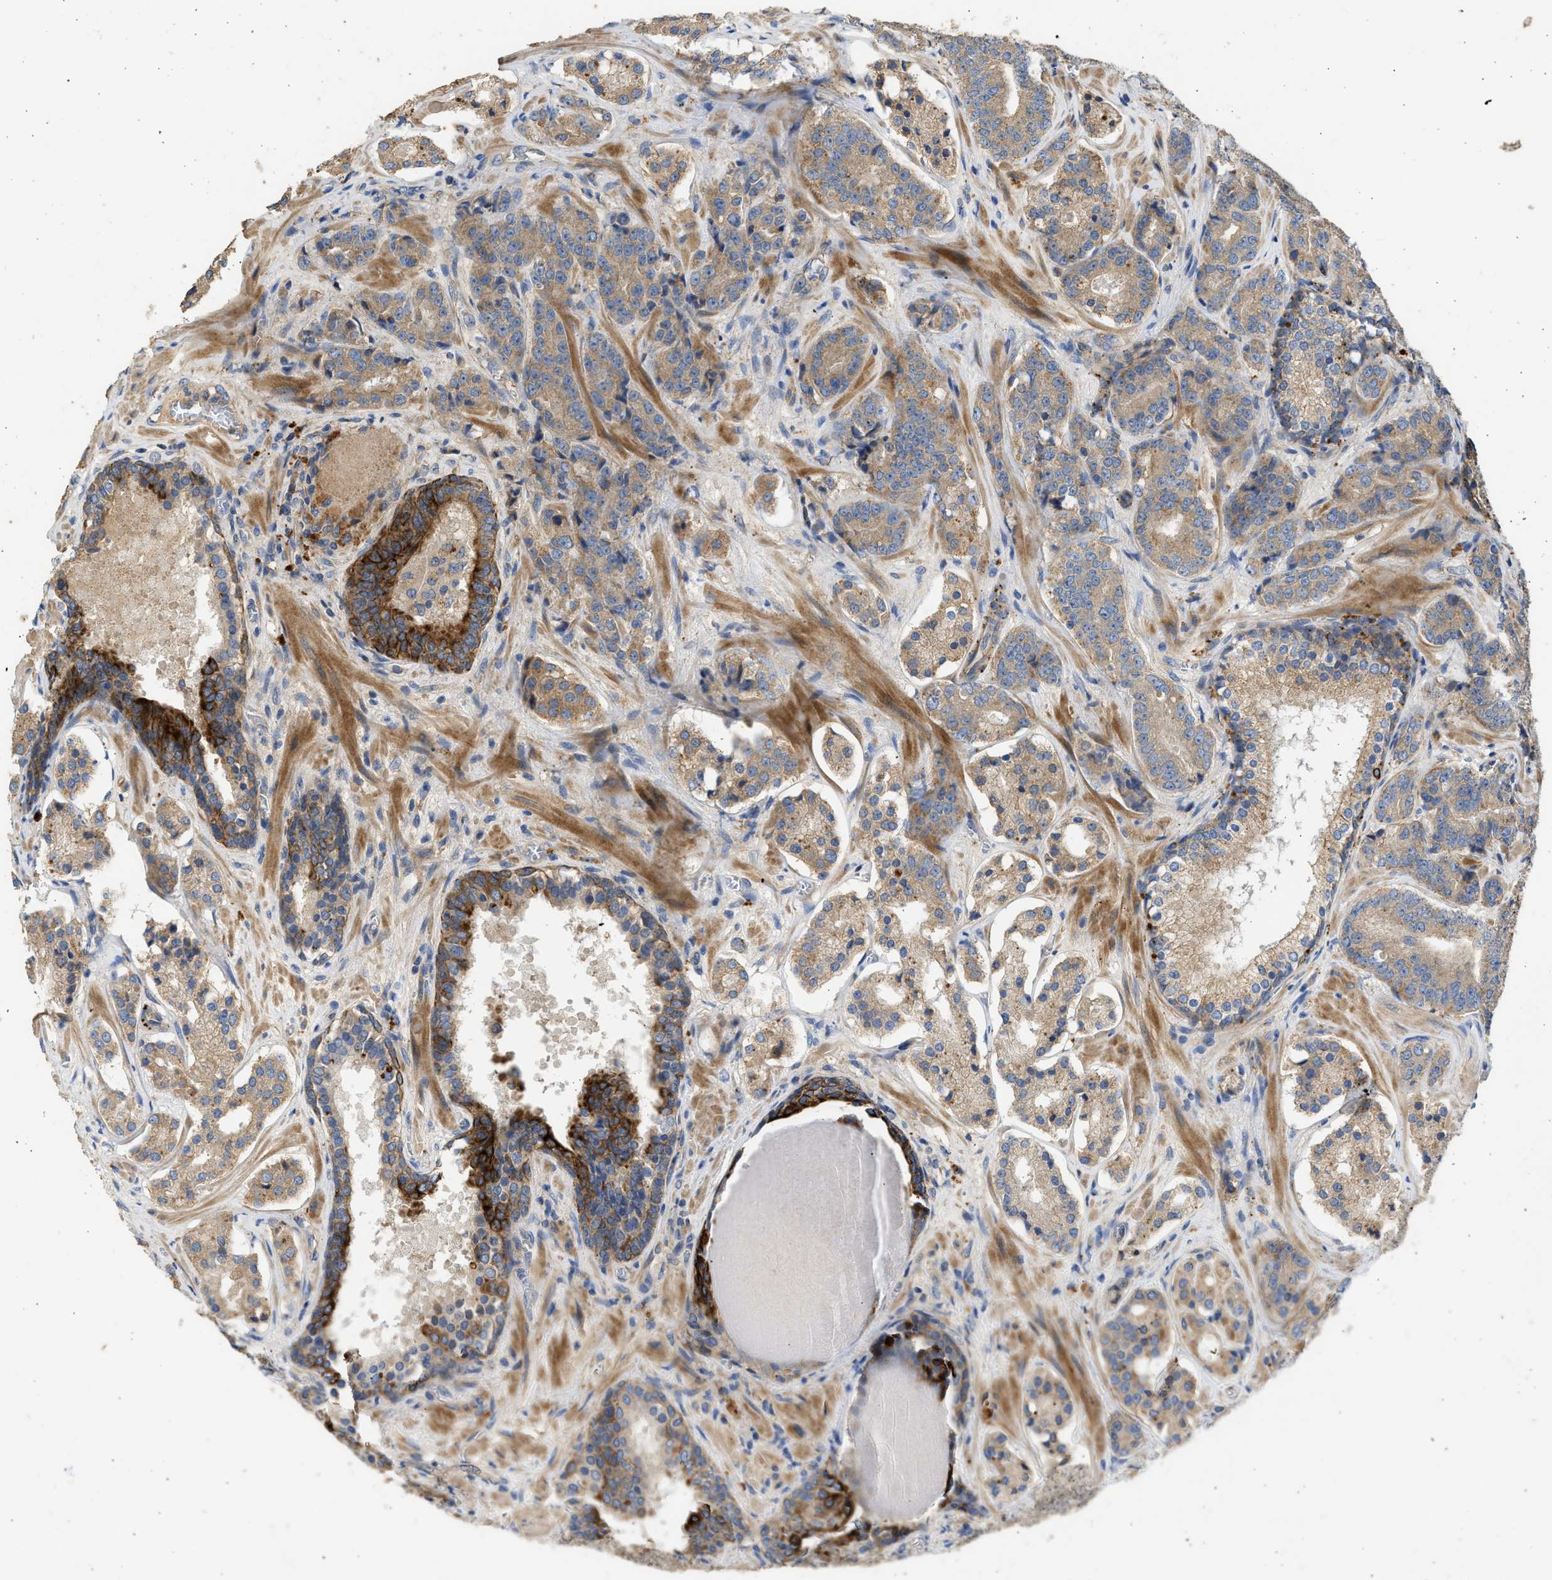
{"staining": {"intensity": "moderate", "quantity": ">75%", "location": "cytoplasmic/membranous"}, "tissue": "prostate cancer", "cell_type": "Tumor cells", "image_type": "cancer", "snomed": [{"axis": "morphology", "description": "Adenocarcinoma, High grade"}, {"axis": "topography", "description": "Prostate"}], "caption": "Human high-grade adenocarcinoma (prostate) stained for a protein (brown) exhibits moderate cytoplasmic/membranous positive expression in approximately >75% of tumor cells.", "gene": "CSRNP2", "patient": {"sex": "male", "age": 60}}